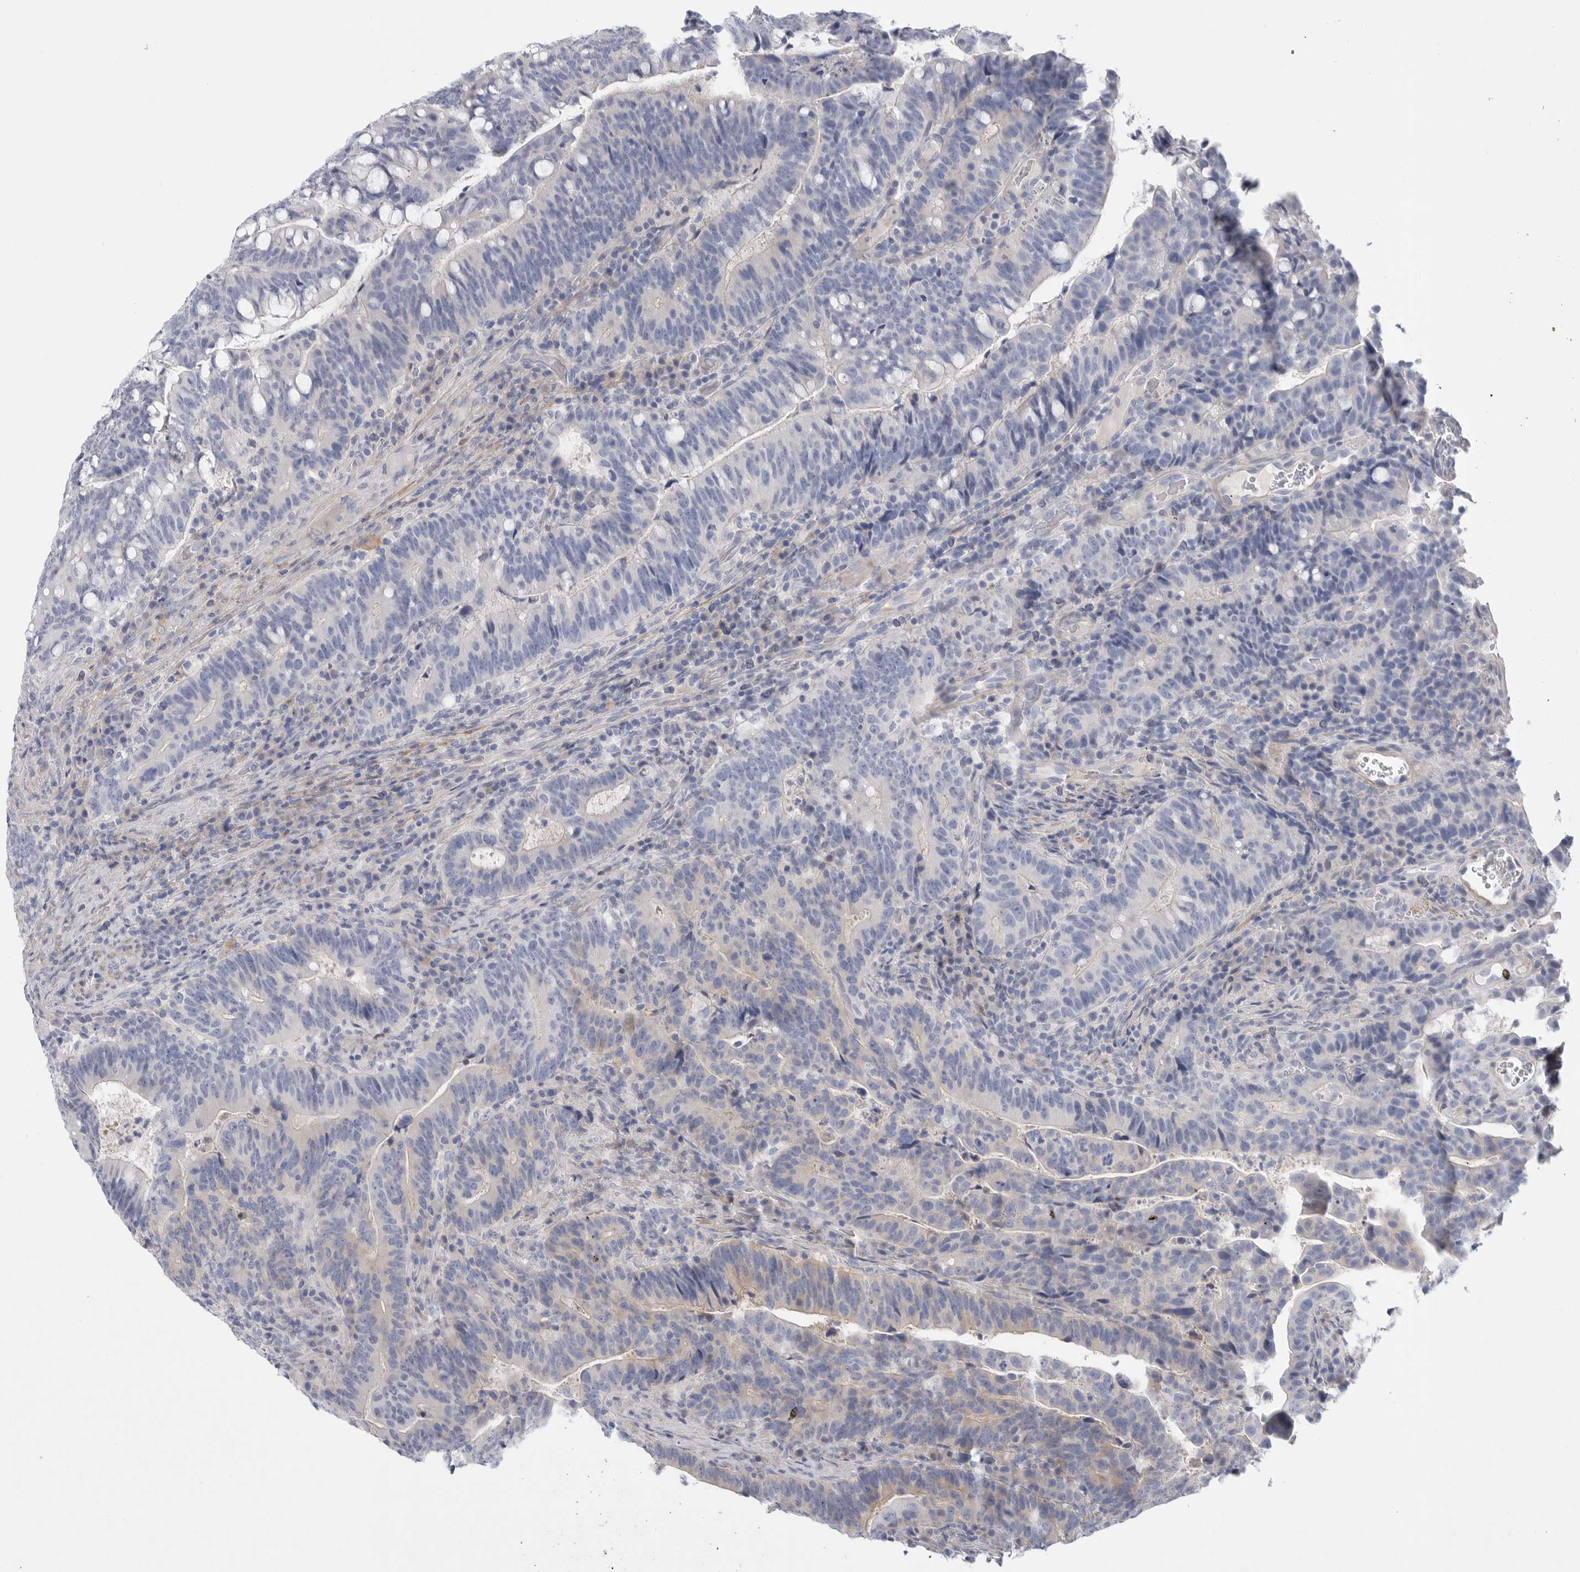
{"staining": {"intensity": "negative", "quantity": "none", "location": "none"}, "tissue": "colorectal cancer", "cell_type": "Tumor cells", "image_type": "cancer", "snomed": [{"axis": "morphology", "description": "Adenocarcinoma, NOS"}, {"axis": "topography", "description": "Colon"}], "caption": "Colorectal cancer (adenocarcinoma) was stained to show a protein in brown. There is no significant expression in tumor cells.", "gene": "CAMK2B", "patient": {"sex": "female", "age": 66}}